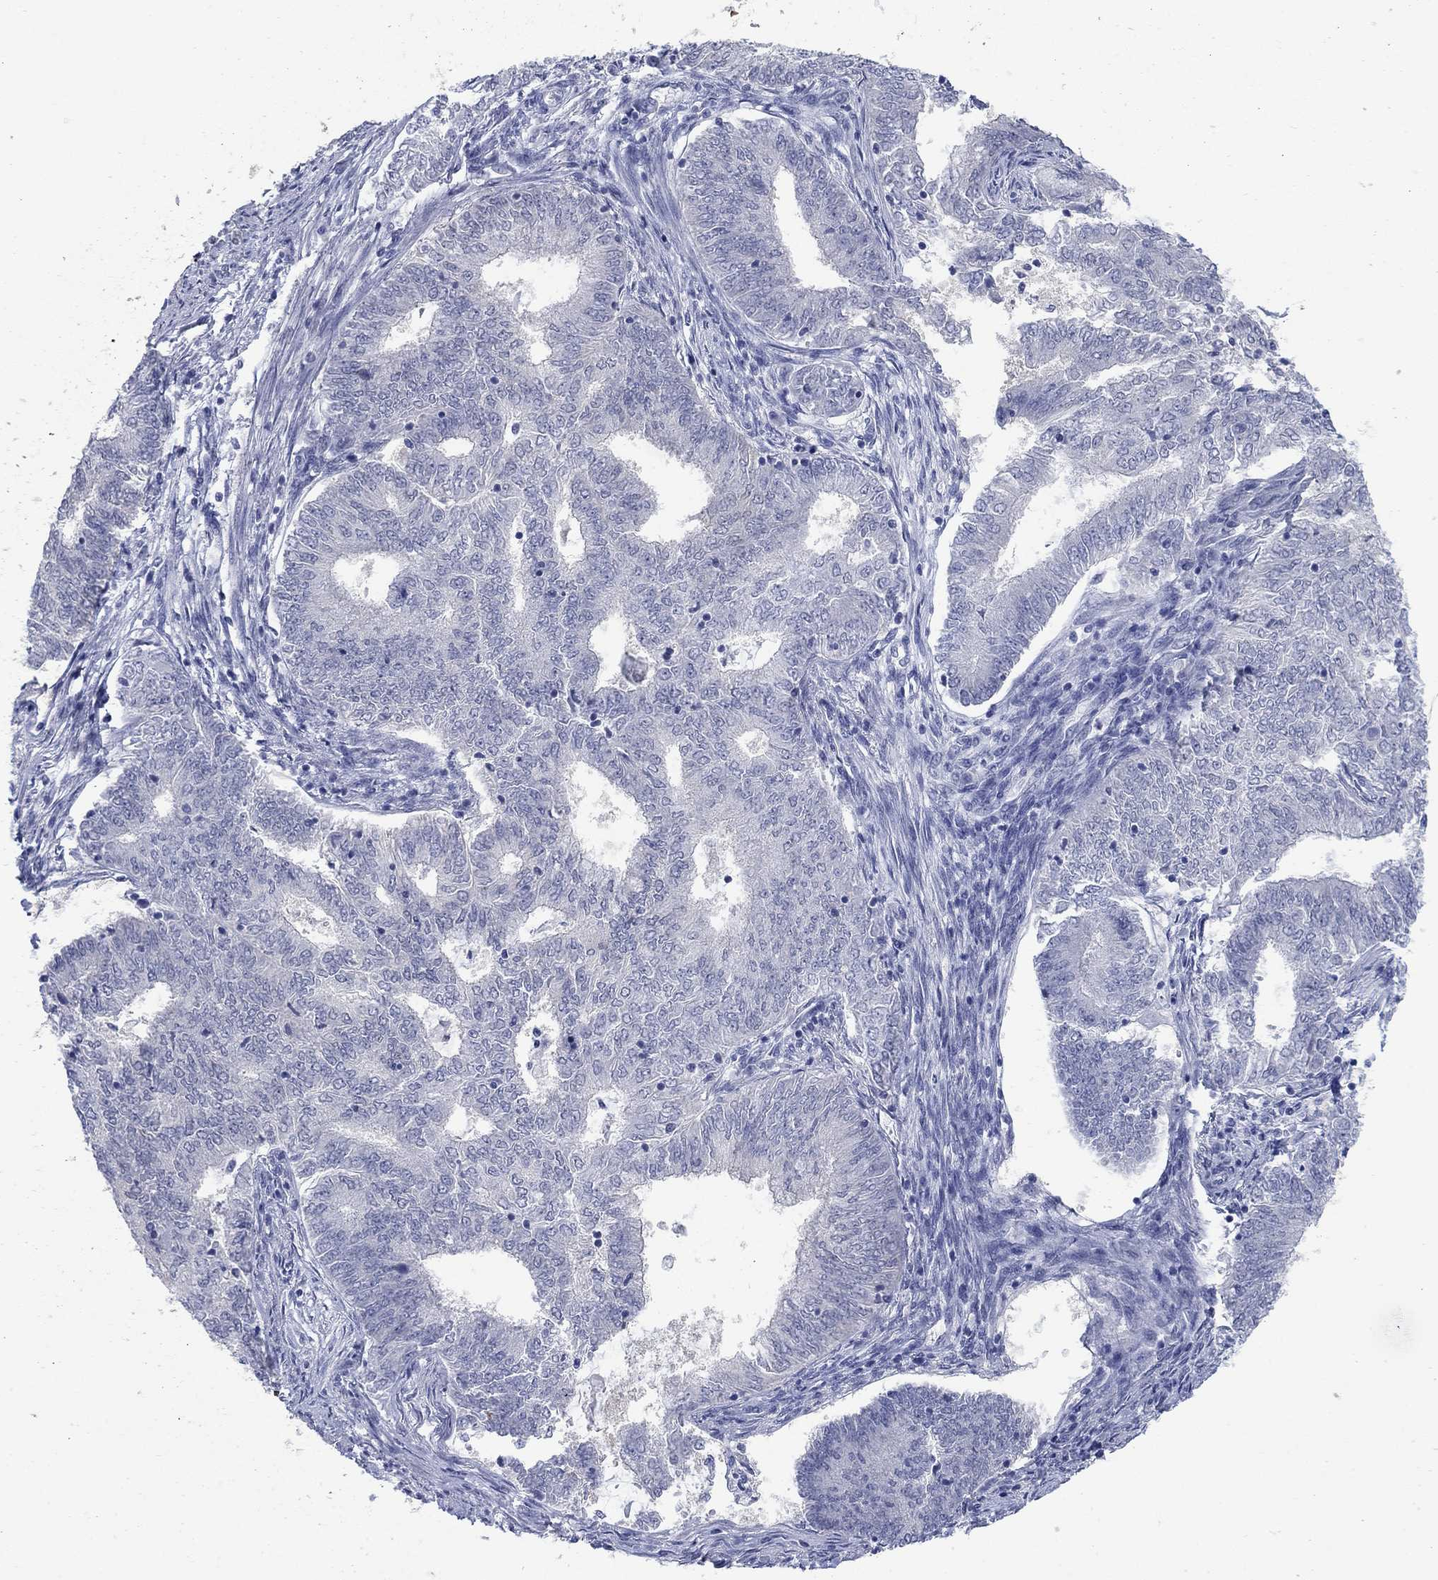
{"staining": {"intensity": "negative", "quantity": "none", "location": "none"}, "tissue": "endometrial cancer", "cell_type": "Tumor cells", "image_type": "cancer", "snomed": [{"axis": "morphology", "description": "Adenocarcinoma, NOS"}, {"axis": "topography", "description": "Endometrium"}], "caption": "The micrograph displays no staining of tumor cells in endometrial cancer (adenocarcinoma).", "gene": "ATP6V1G2", "patient": {"sex": "female", "age": 62}}